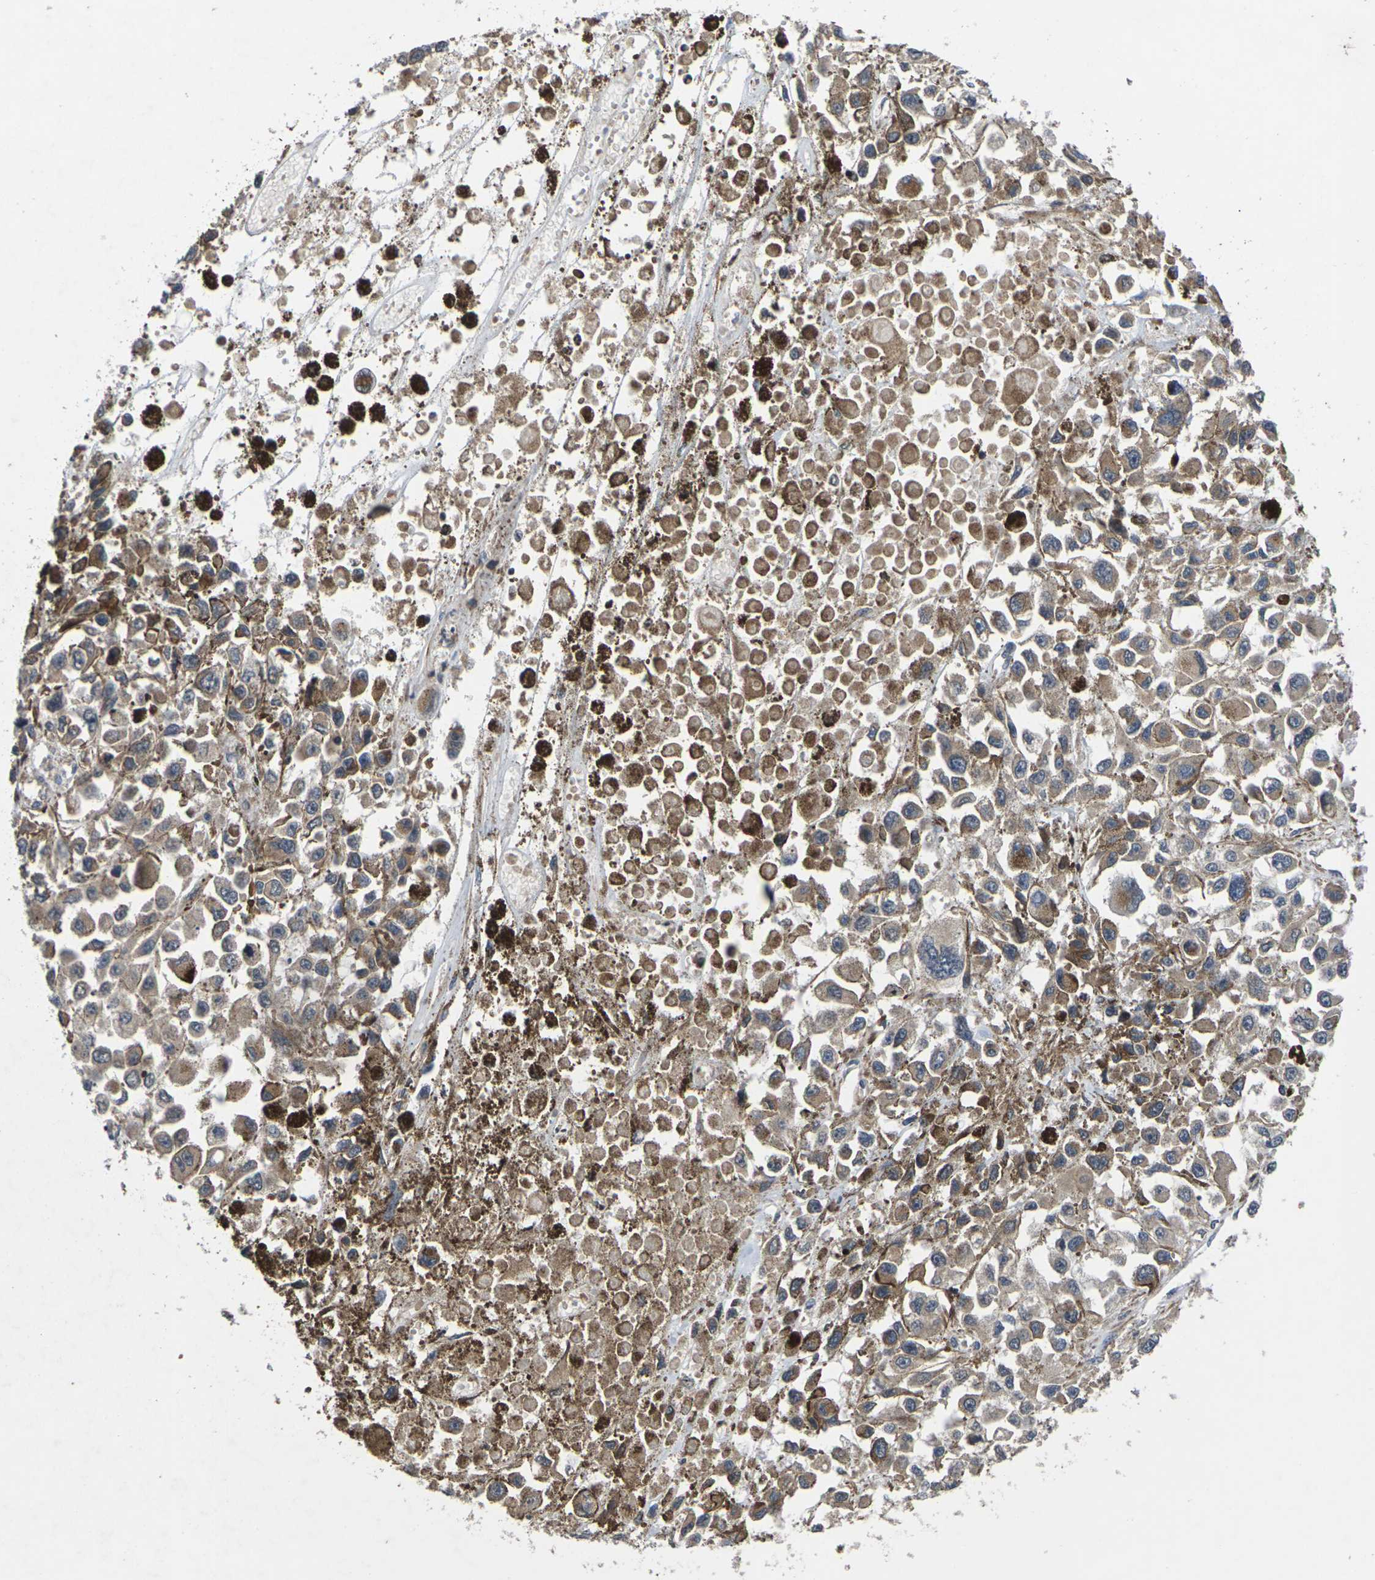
{"staining": {"intensity": "moderate", "quantity": ">75%", "location": "cytoplasmic/membranous"}, "tissue": "melanoma", "cell_type": "Tumor cells", "image_type": "cancer", "snomed": [{"axis": "morphology", "description": "Malignant melanoma, Metastatic site"}, {"axis": "topography", "description": "Lymph node"}], "caption": "Immunohistochemistry image of human melanoma stained for a protein (brown), which demonstrates medium levels of moderate cytoplasmic/membranous staining in about >75% of tumor cells.", "gene": "DKK2", "patient": {"sex": "male", "age": 59}}